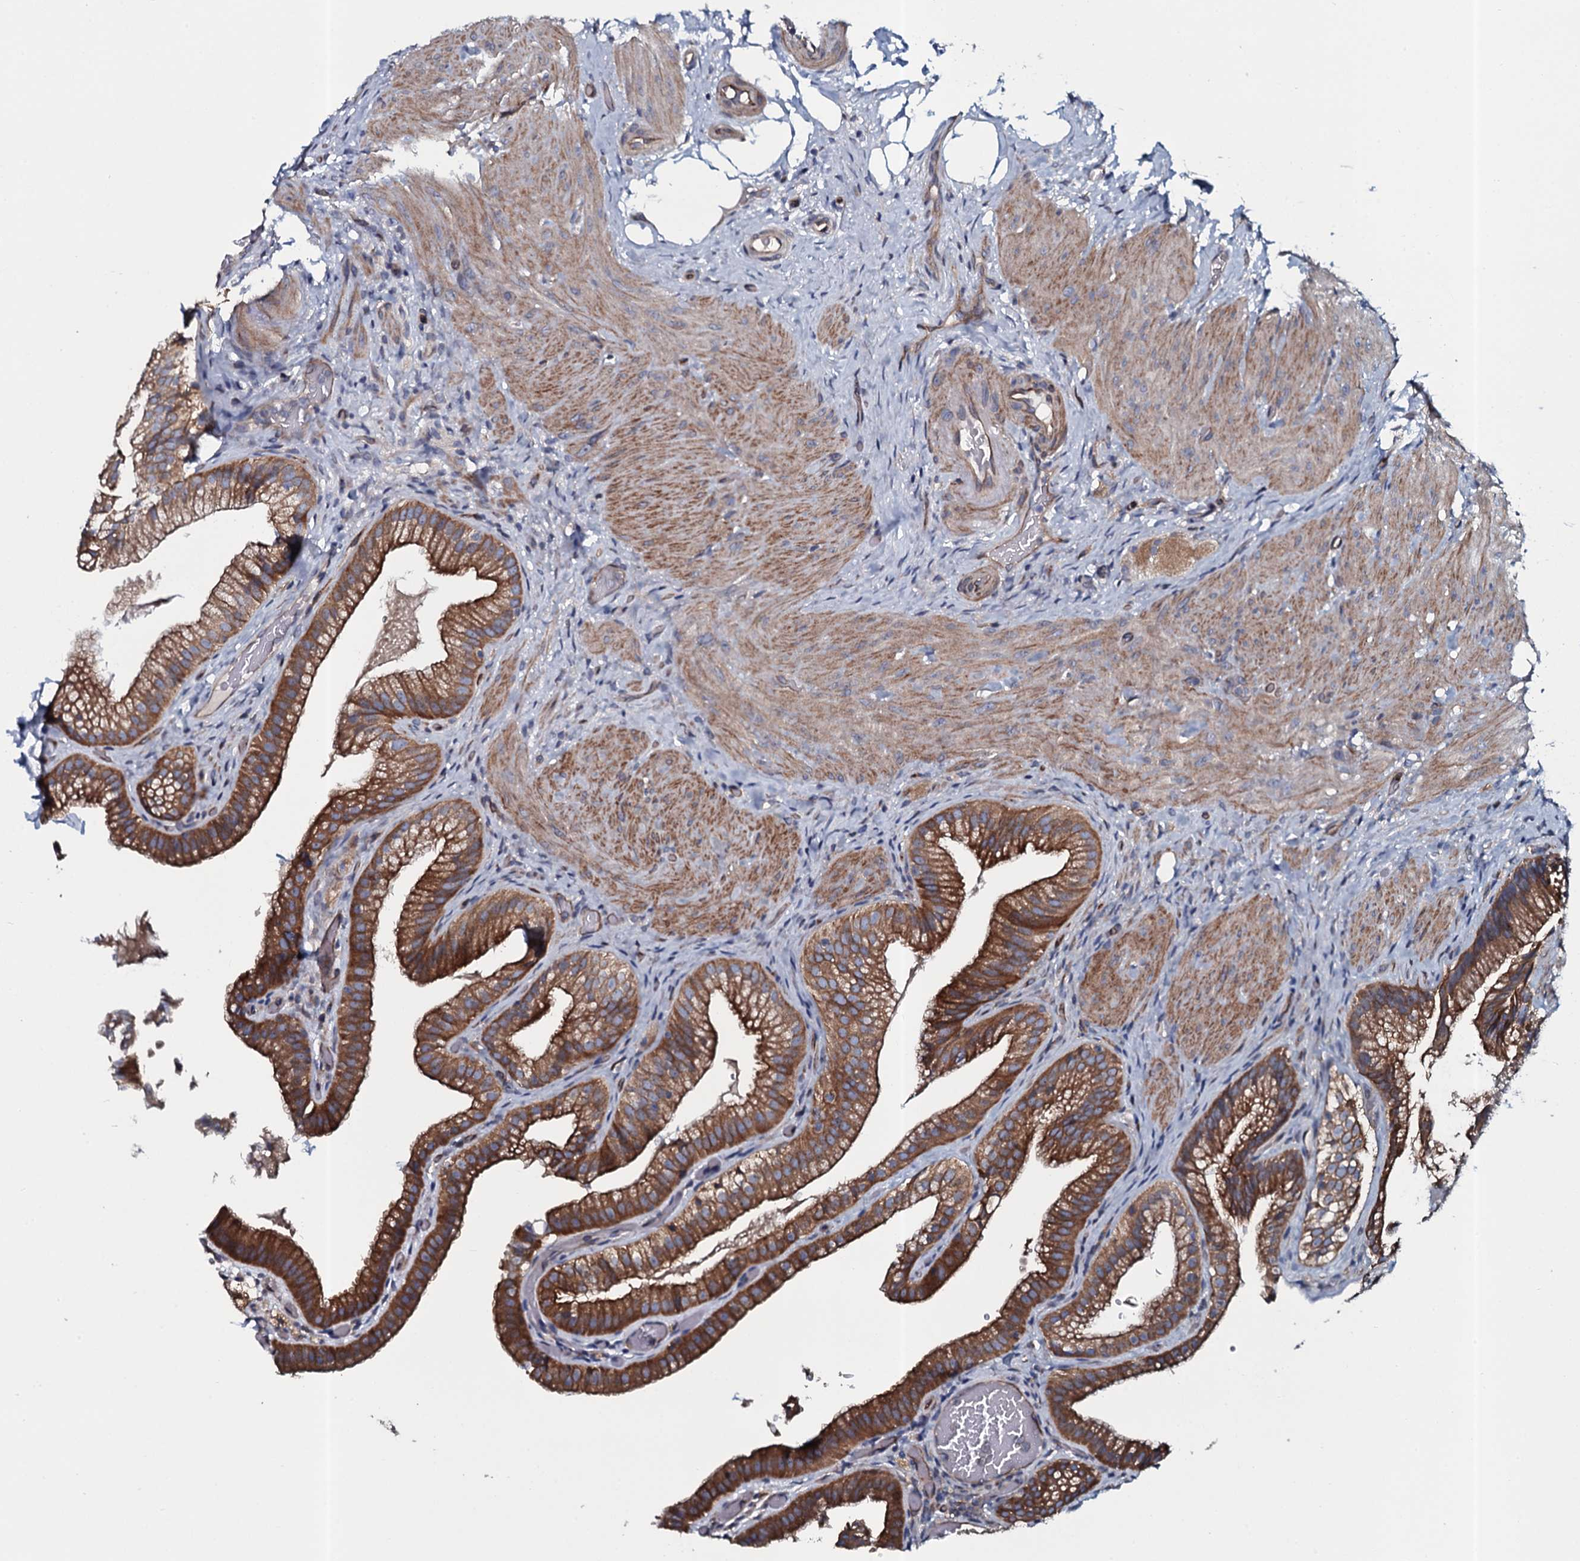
{"staining": {"intensity": "strong", "quantity": ">75%", "location": "cytoplasmic/membranous"}, "tissue": "gallbladder", "cell_type": "Glandular cells", "image_type": "normal", "snomed": [{"axis": "morphology", "description": "Normal tissue, NOS"}, {"axis": "morphology", "description": "Inflammation, NOS"}, {"axis": "topography", "description": "Gallbladder"}], "caption": "Gallbladder stained with DAB immunohistochemistry (IHC) exhibits high levels of strong cytoplasmic/membranous positivity in about >75% of glandular cells.", "gene": "TMEM151A", "patient": {"sex": "male", "age": 51}}